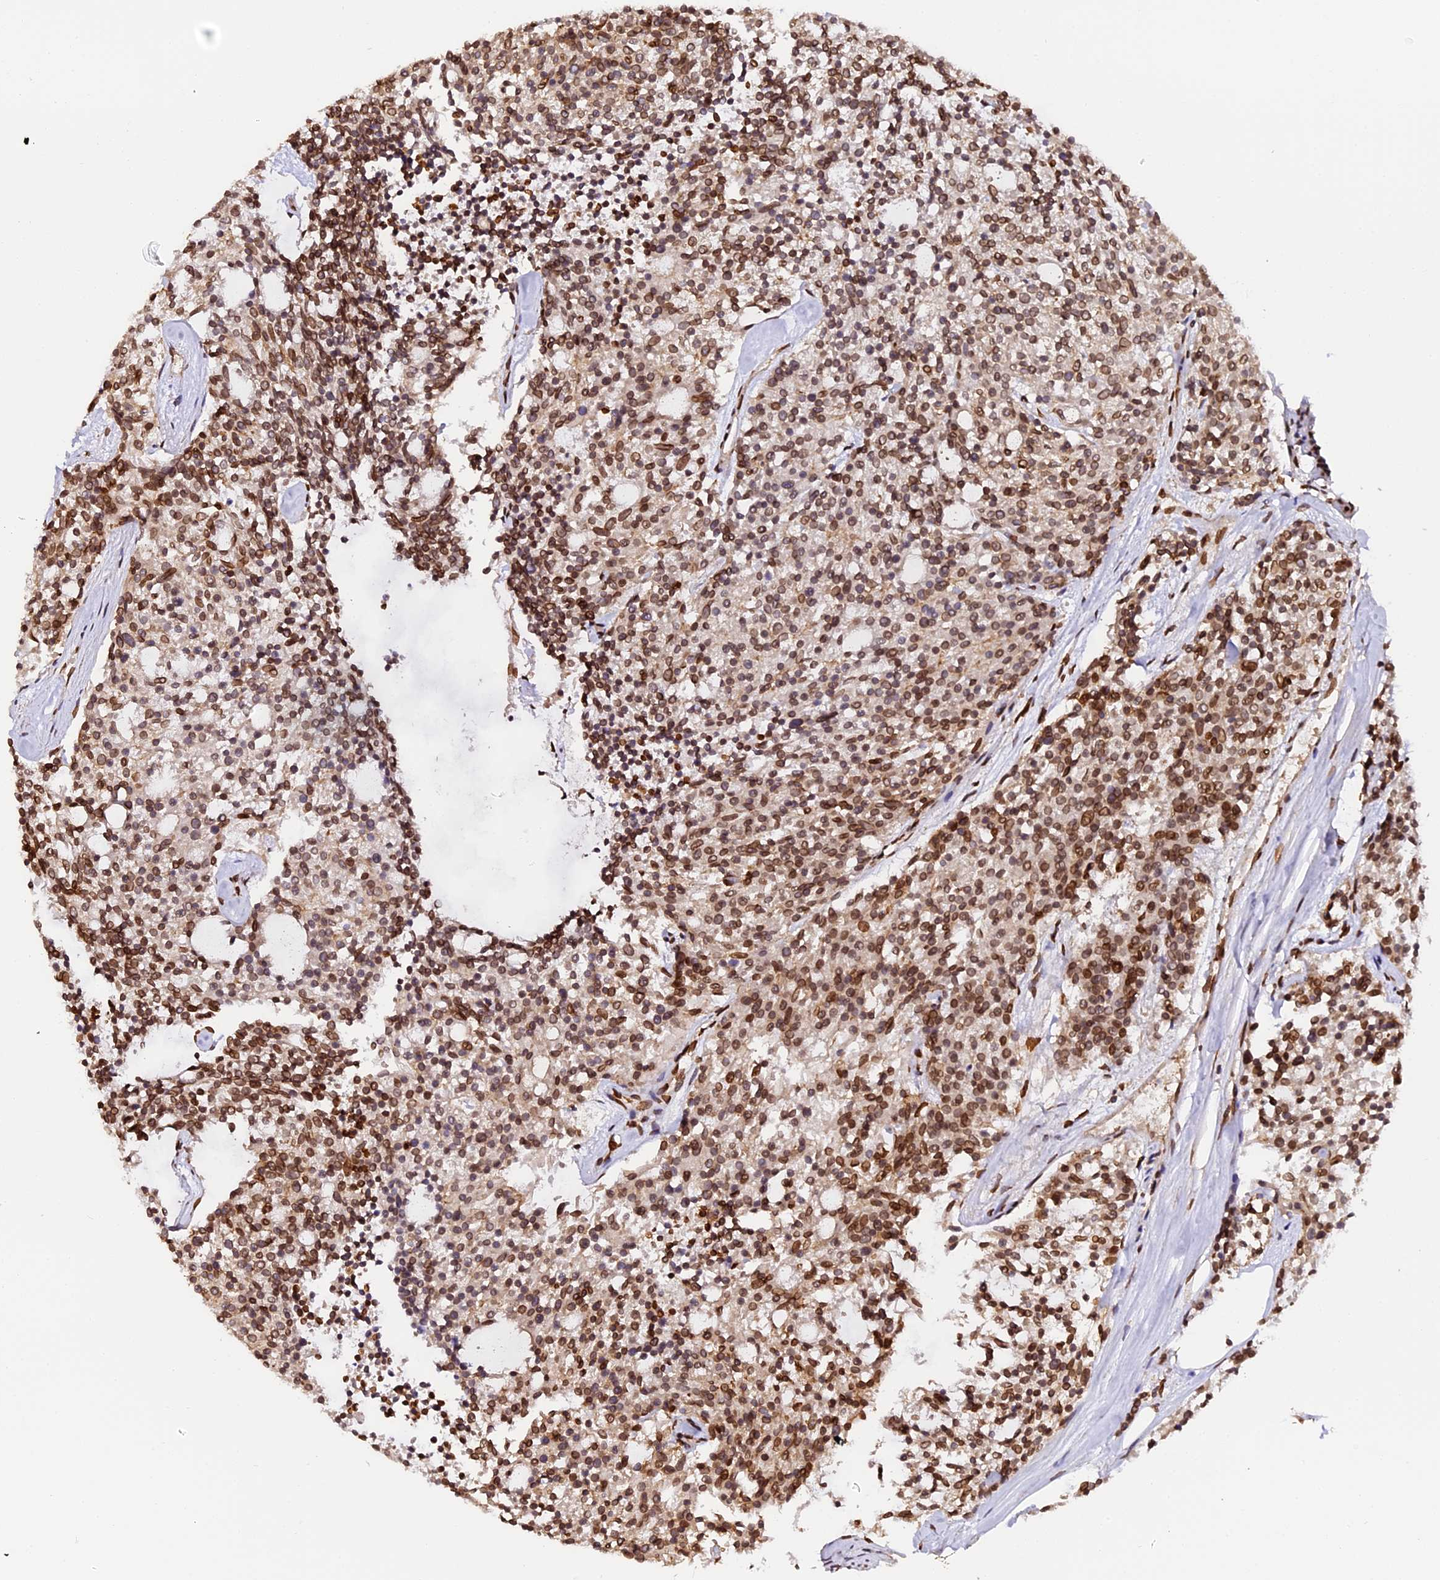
{"staining": {"intensity": "moderate", "quantity": ">75%", "location": "cytoplasmic/membranous,nuclear"}, "tissue": "carcinoid", "cell_type": "Tumor cells", "image_type": "cancer", "snomed": [{"axis": "morphology", "description": "Carcinoid, malignant, NOS"}, {"axis": "topography", "description": "Pancreas"}], "caption": "Moderate cytoplasmic/membranous and nuclear staining is appreciated in approximately >75% of tumor cells in carcinoid.", "gene": "ANAPC5", "patient": {"sex": "female", "age": 54}}